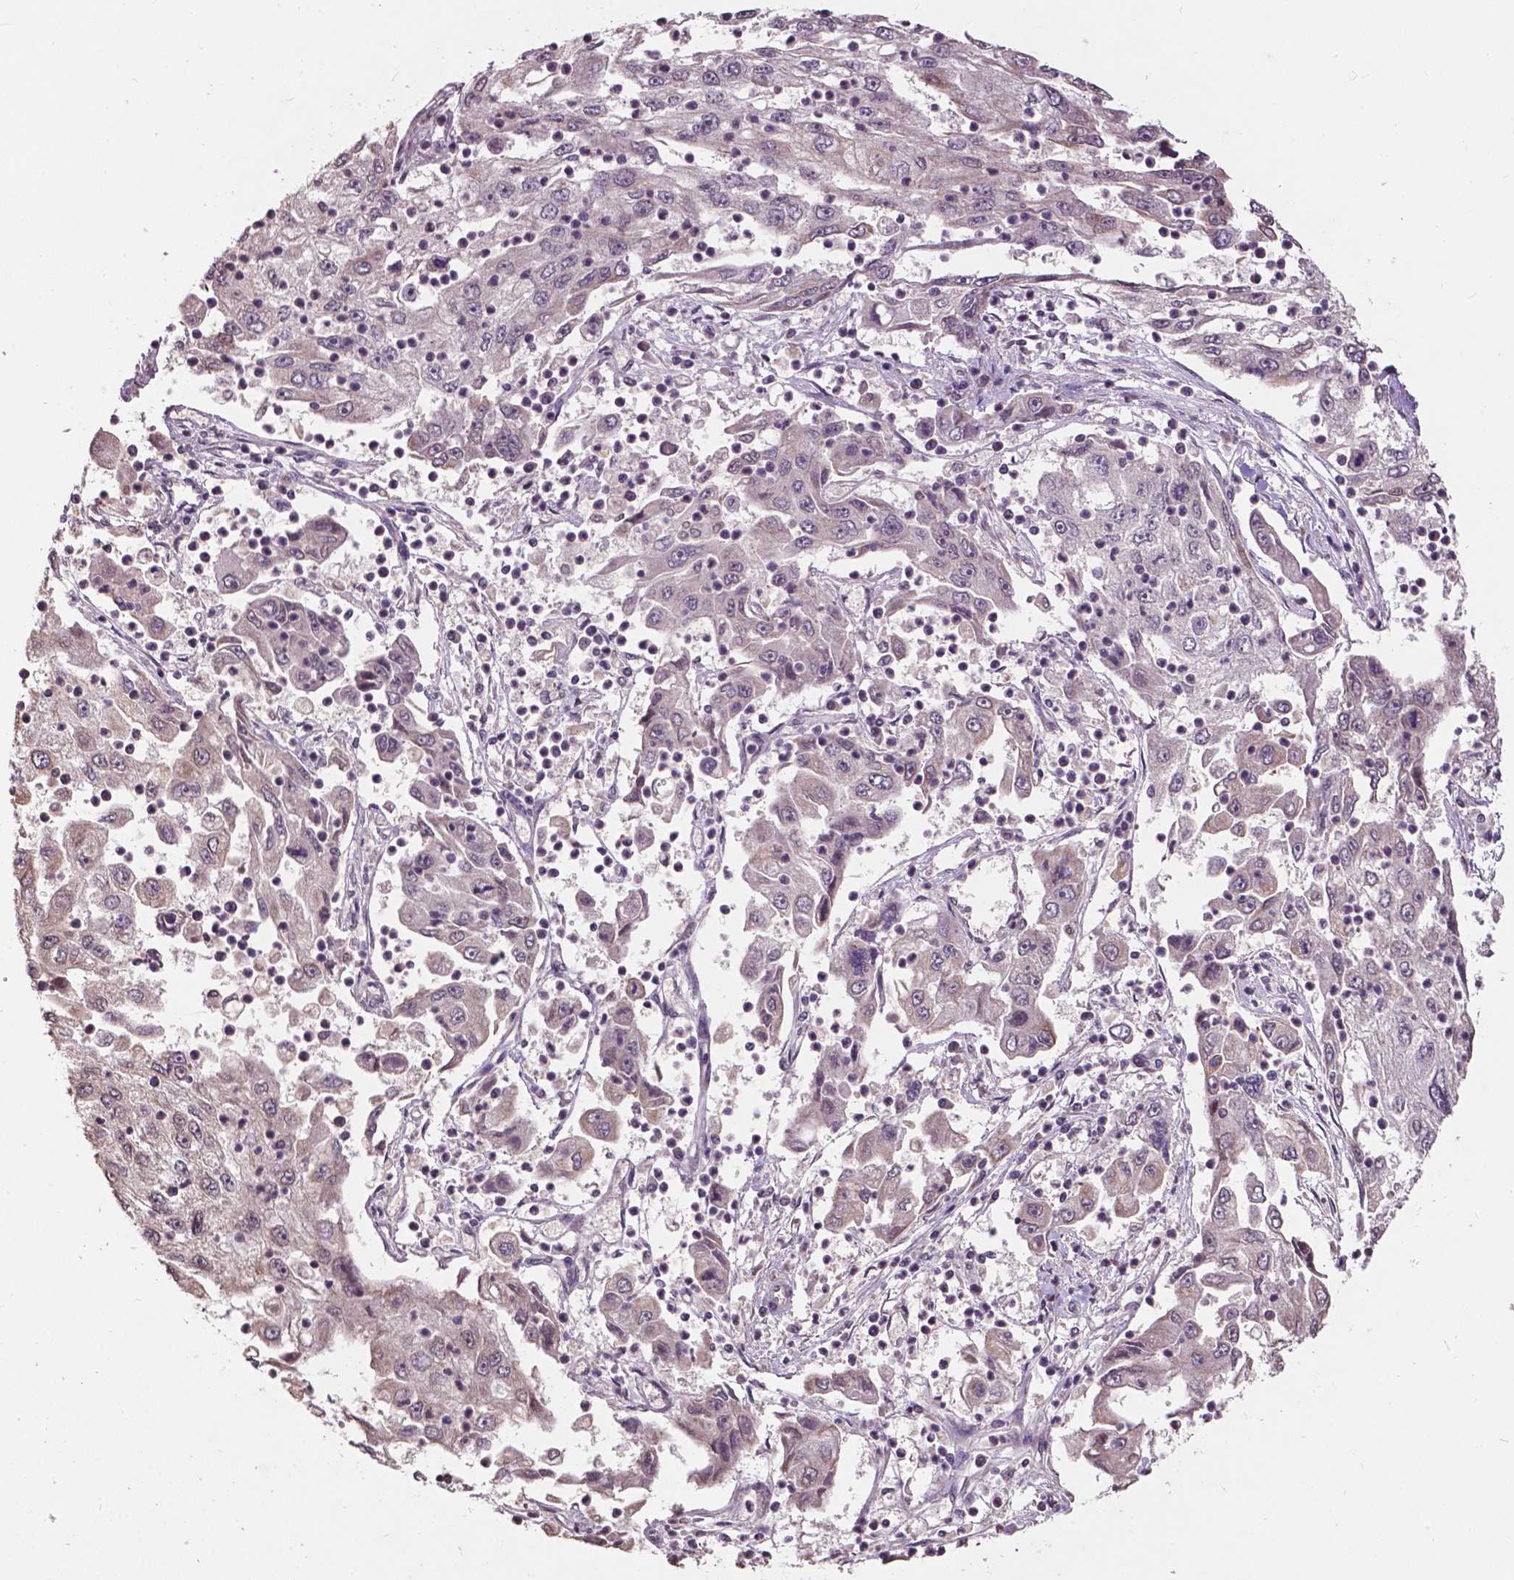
{"staining": {"intensity": "negative", "quantity": "none", "location": "none"}, "tissue": "cervical cancer", "cell_type": "Tumor cells", "image_type": "cancer", "snomed": [{"axis": "morphology", "description": "Squamous cell carcinoma, NOS"}, {"axis": "topography", "description": "Cervix"}], "caption": "An image of cervical cancer (squamous cell carcinoma) stained for a protein reveals no brown staining in tumor cells. The staining was performed using DAB to visualize the protein expression in brown, while the nuclei were stained in blue with hematoxylin (Magnification: 20x).", "gene": "GLRA2", "patient": {"sex": "female", "age": 36}}